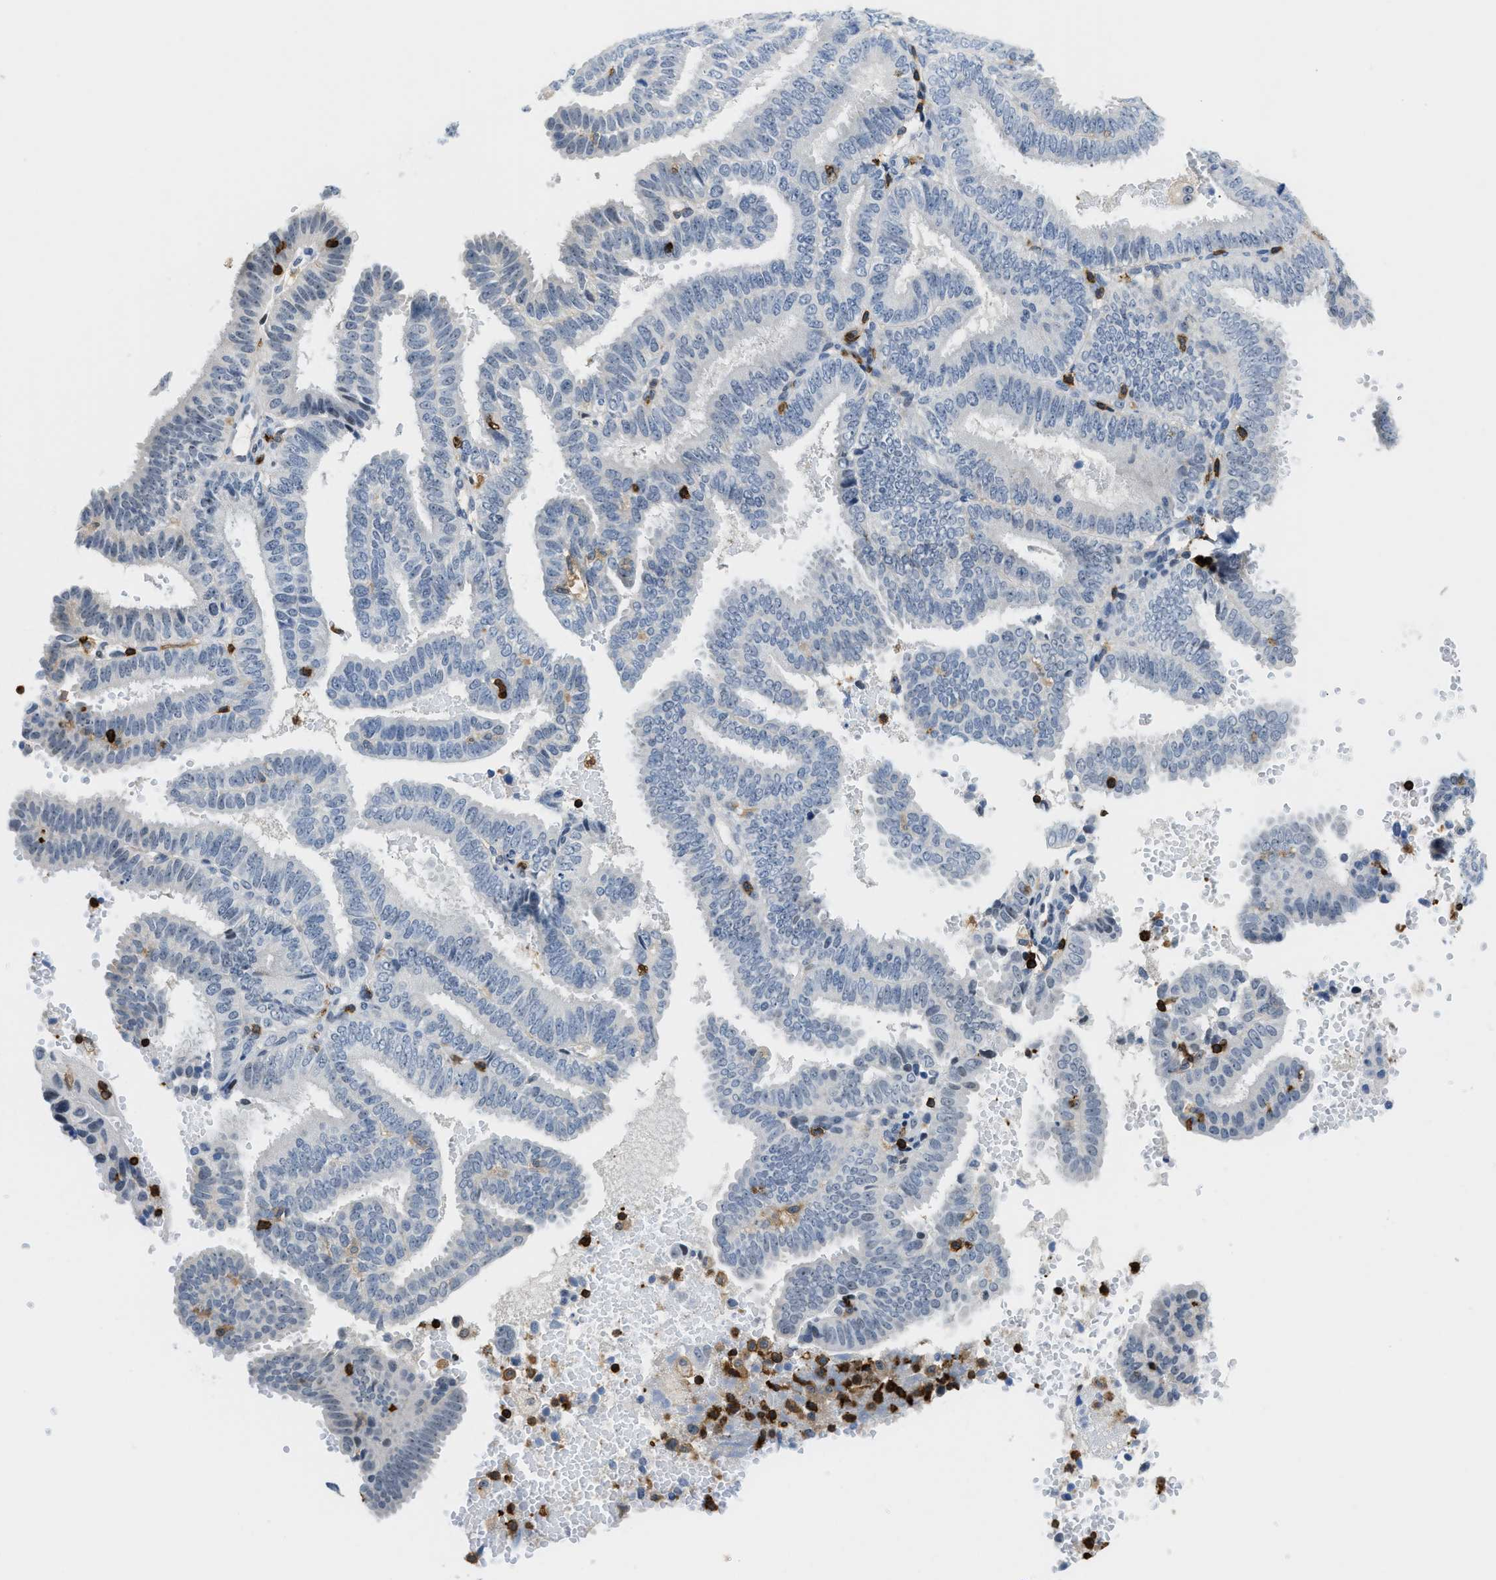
{"staining": {"intensity": "negative", "quantity": "none", "location": "none"}, "tissue": "endometrial cancer", "cell_type": "Tumor cells", "image_type": "cancer", "snomed": [{"axis": "morphology", "description": "Adenocarcinoma, NOS"}, {"axis": "topography", "description": "Endometrium"}], "caption": "Adenocarcinoma (endometrial) stained for a protein using immunohistochemistry reveals no expression tumor cells.", "gene": "FAM151A", "patient": {"sex": "female", "age": 58}}